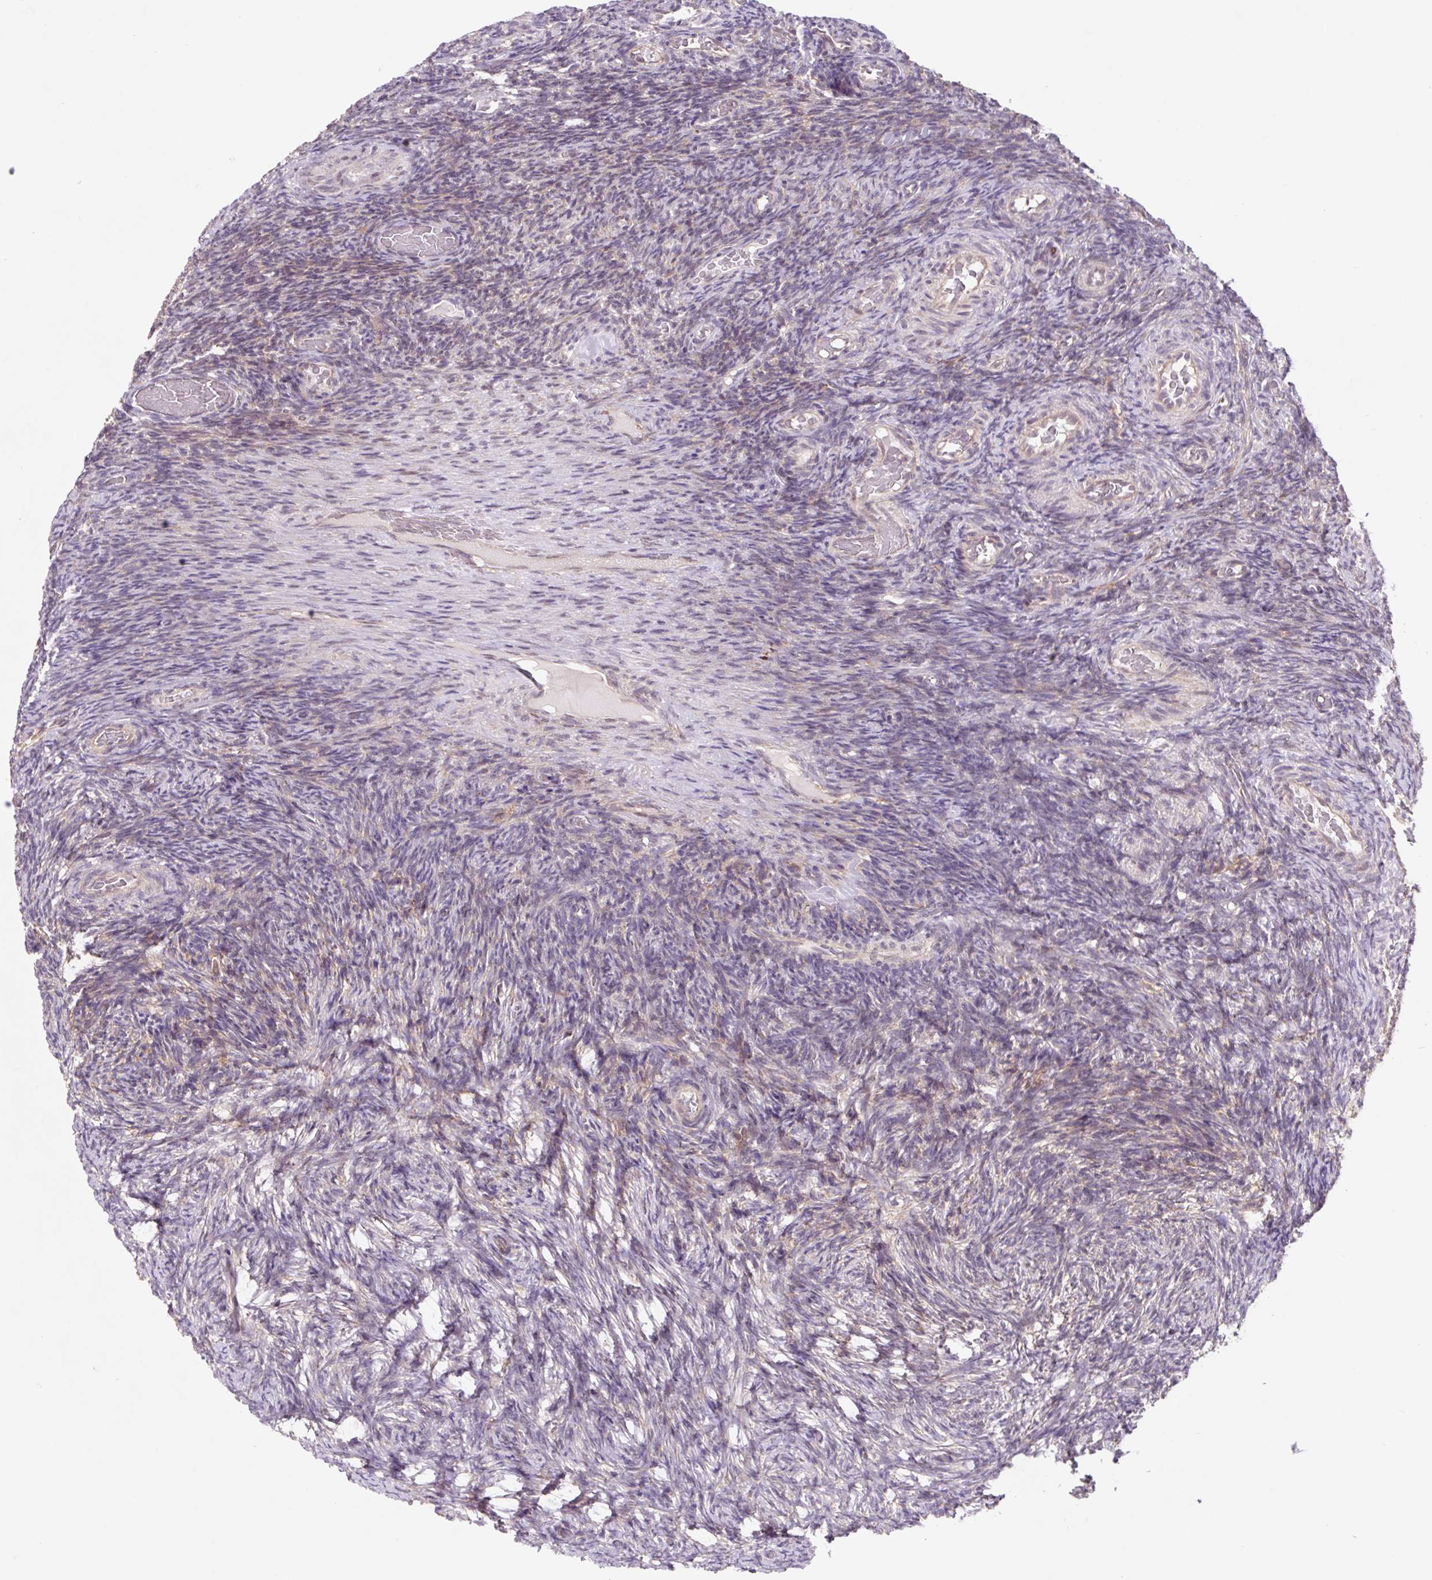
{"staining": {"intensity": "negative", "quantity": "none", "location": "none"}, "tissue": "ovary", "cell_type": "Ovarian stroma cells", "image_type": "normal", "snomed": [{"axis": "morphology", "description": "Normal tissue, NOS"}, {"axis": "topography", "description": "Ovary"}], "caption": "Unremarkable ovary was stained to show a protein in brown. There is no significant staining in ovarian stroma cells.", "gene": "HFE", "patient": {"sex": "female", "age": 34}}